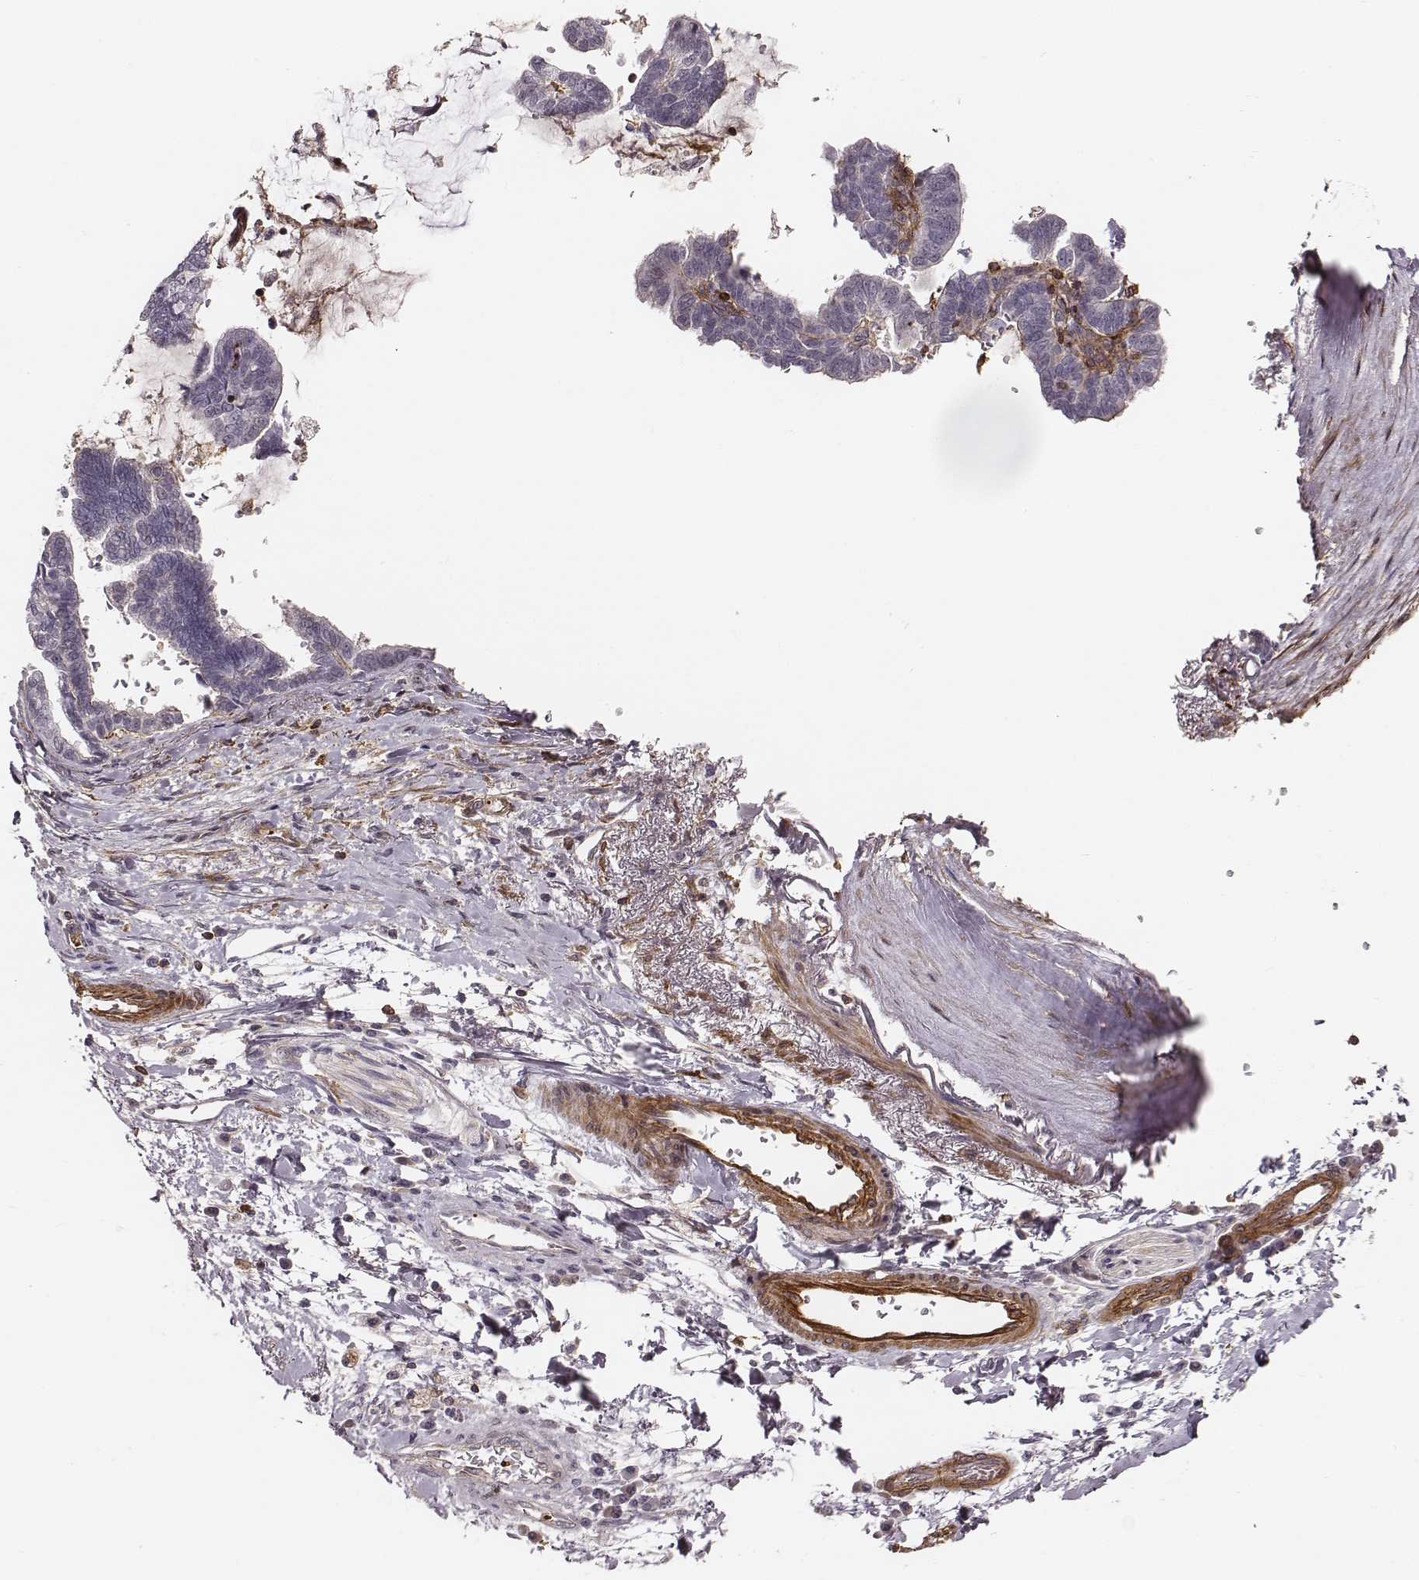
{"staining": {"intensity": "negative", "quantity": "none", "location": "none"}, "tissue": "stomach cancer", "cell_type": "Tumor cells", "image_type": "cancer", "snomed": [{"axis": "morphology", "description": "Adenocarcinoma, NOS"}, {"axis": "topography", "description": "Stomach"}], "caption": "Immunohistochemistry (IHC) photomicrograph of neoplastic tissue: human stomach cancer stained with DAB shows no significant protein positivity in tumor cells.", "gene": "ZYX", "patient": {"sex": "male", "age": 83}}